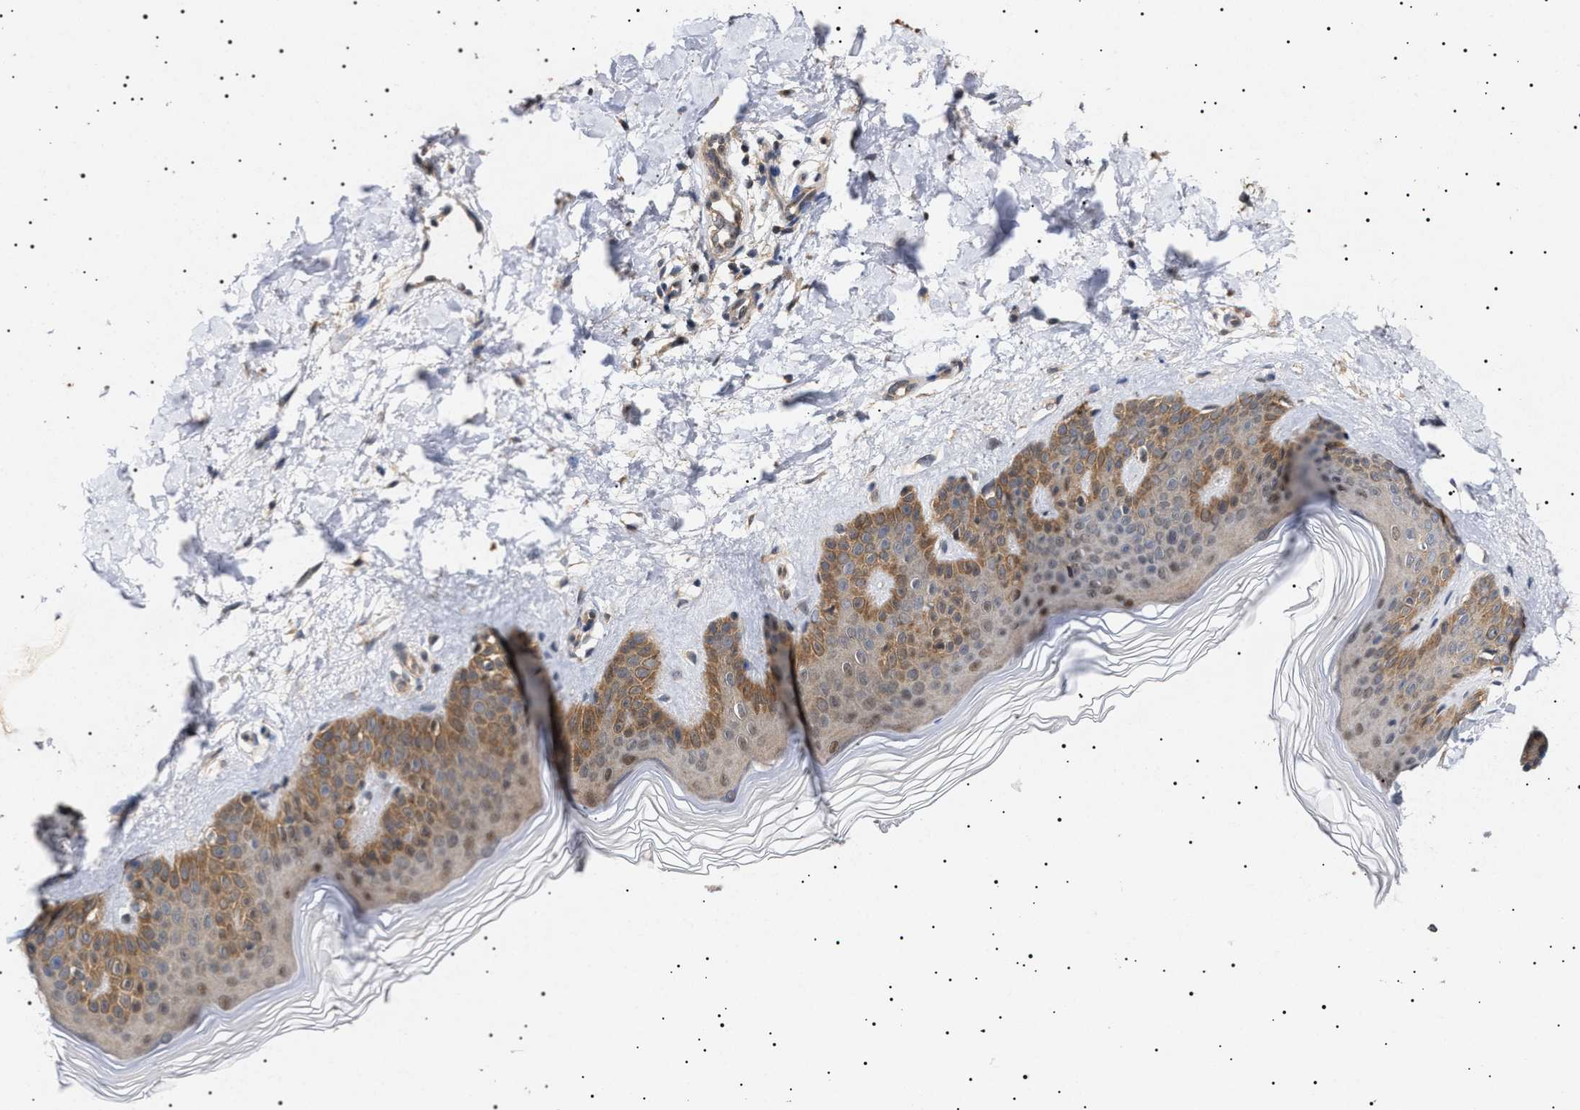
{"staining": {"intensity": "weak", "quantity": ">75%", "location": "cytoplasmic/membranous"}, "tissue": "skin", "cell_type": "Fibroblasts", "image_type": "normal", "snomed": [{"axis": "morphology", "description": "Normal tissue, NOS"}, {"axis": "morphology", "description": "Malignant melanoma, Metastatic site"}, {"axis": "topography", "description": "Skin"}], "caption": "Immunohistochemistry of unremarkable skin exhibits low levels of weak cytoplasmic/membranous expression in approximately >75% of fibroblasts. The protein of interest is shown in brown color, while the nuclei are stained blue.", "gene": "NPLOC4", "patient": {"sex": "male", "age": 41}}